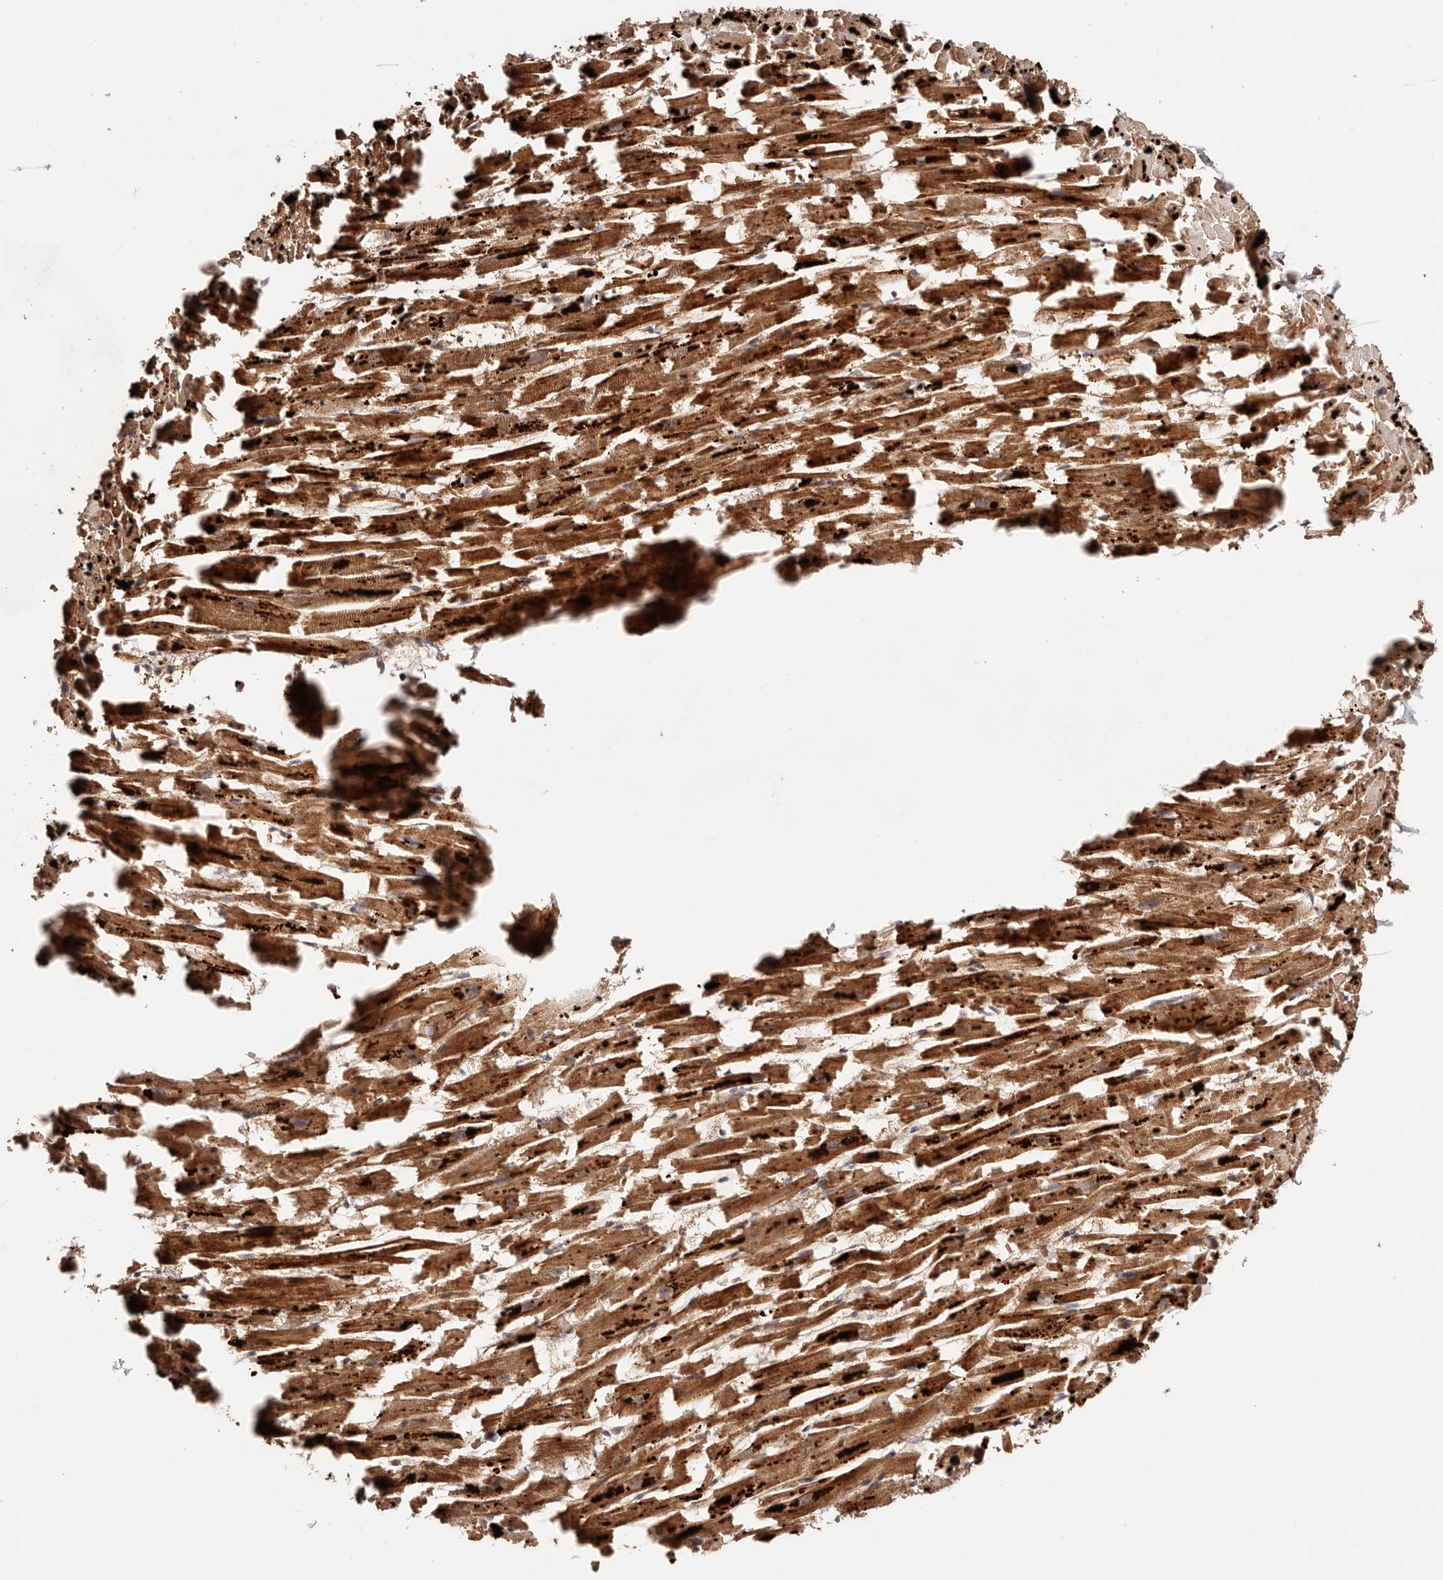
{"staining": {"intensity": "strong", "quantity": ">75%", "location": "cytoplasmic/membranous"}, "tissue": "heart muscle", "cell_type": "Cardiomyocytes", "image_type": "normal", "snomed": [{"axis": "morphology", "description": "Normal tissue, NOS"}, {"axis": "topography", "description": "Heart"}], "caption": "Immunohistochemistry histopathology image of normal human heart muscle stained for a protein (brown), which displays high levels of strong cytoplasmic/membranous expression in about >75% of cardiomyocytes.", "gene": "PTPN22", "patient": {"sex": "female", "age": 64}}